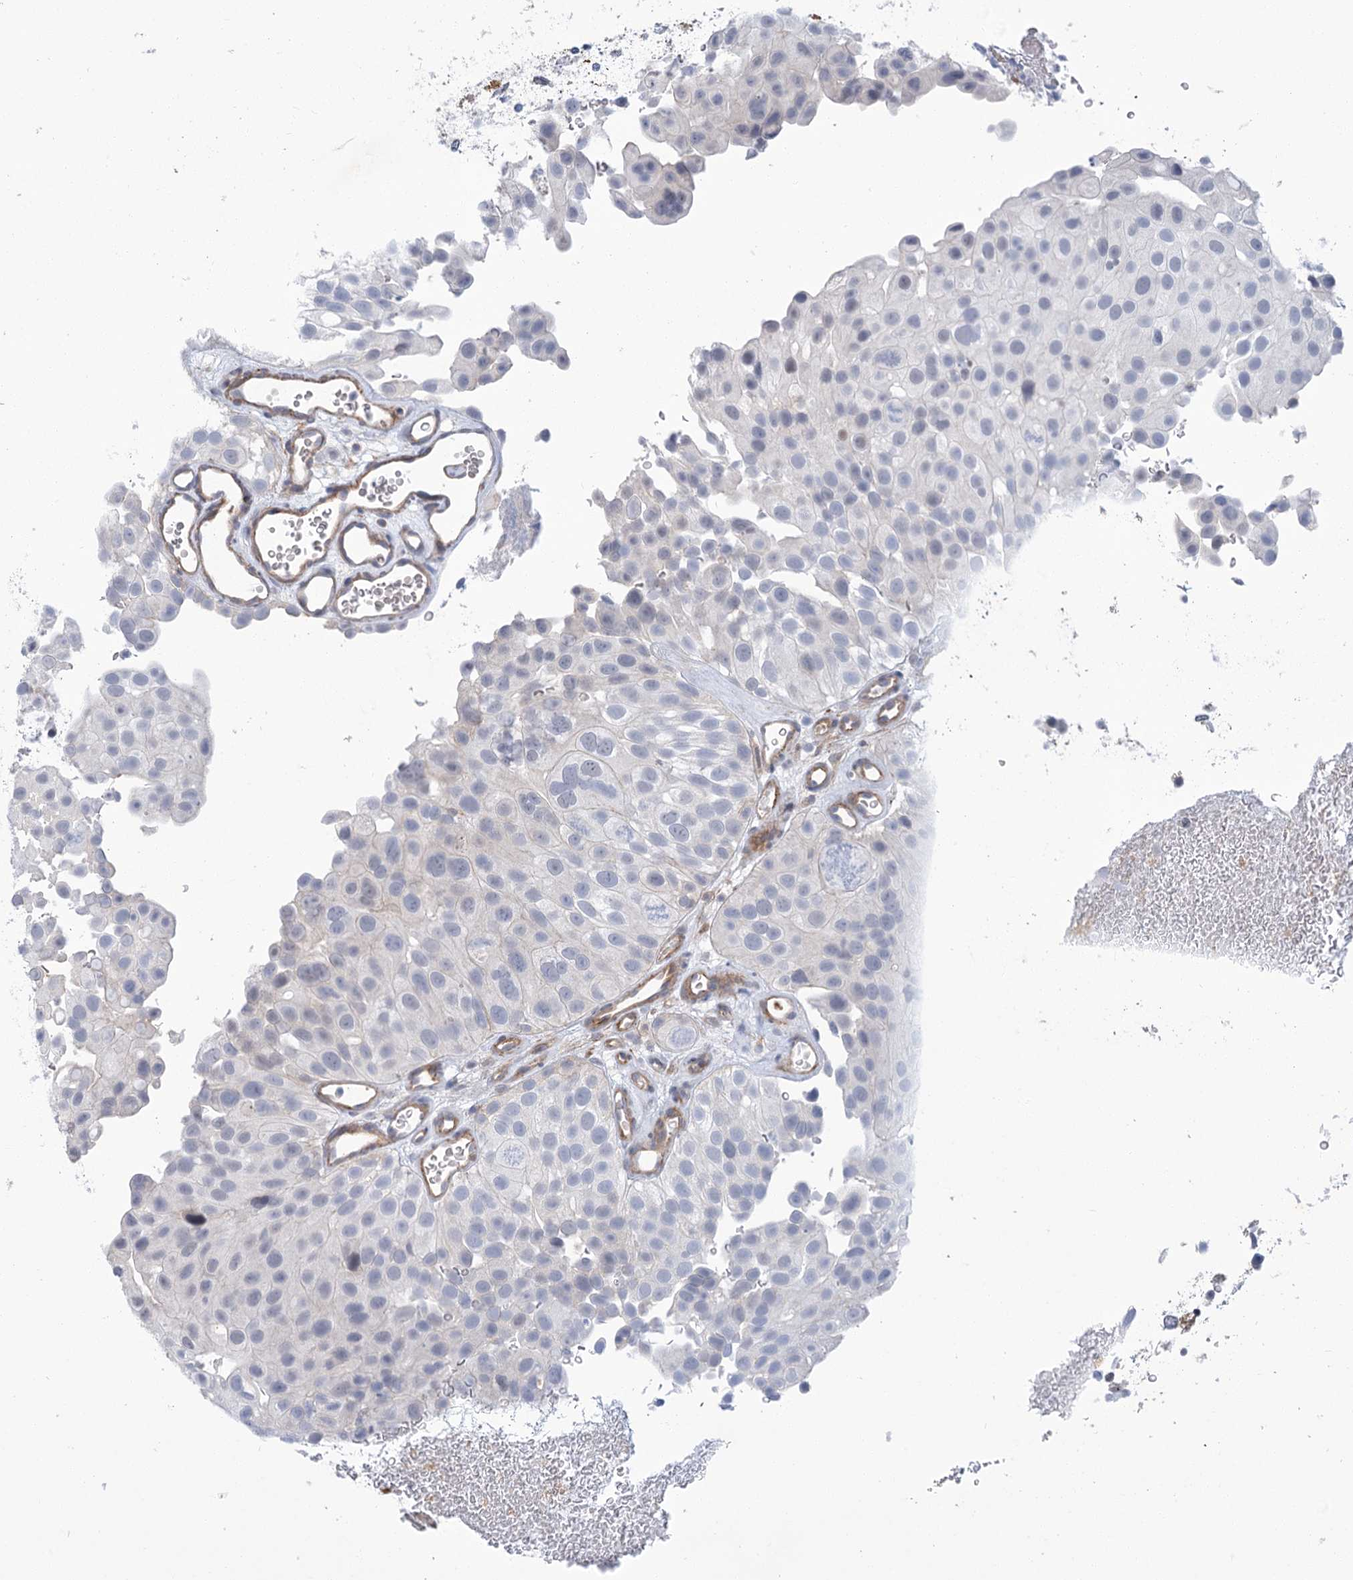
{"staining": {"intensity": "negative", "quantity": "none", "location": "none"}, "tissue": "urothelial cancer", "cell_type": "Tumor cells", "image_type": "cancer", "snomed": [{"axis": "morphology", "description": "Urothelial carcinoma, Low grade"}, {"axis": "topography", "description": "Urinary bladder"}], "caption": "Immunohistochemistry (IHC) micrograph of human urothelial cancer stained for a protein (brown), which reveals no staining in tumor cells. (Brightfield microscopy of DAB (3,3'-diaminobenzidine) IHC at high magnification).", "gene": "THAP6", "patient": {"sex": "male", "age": 78}}